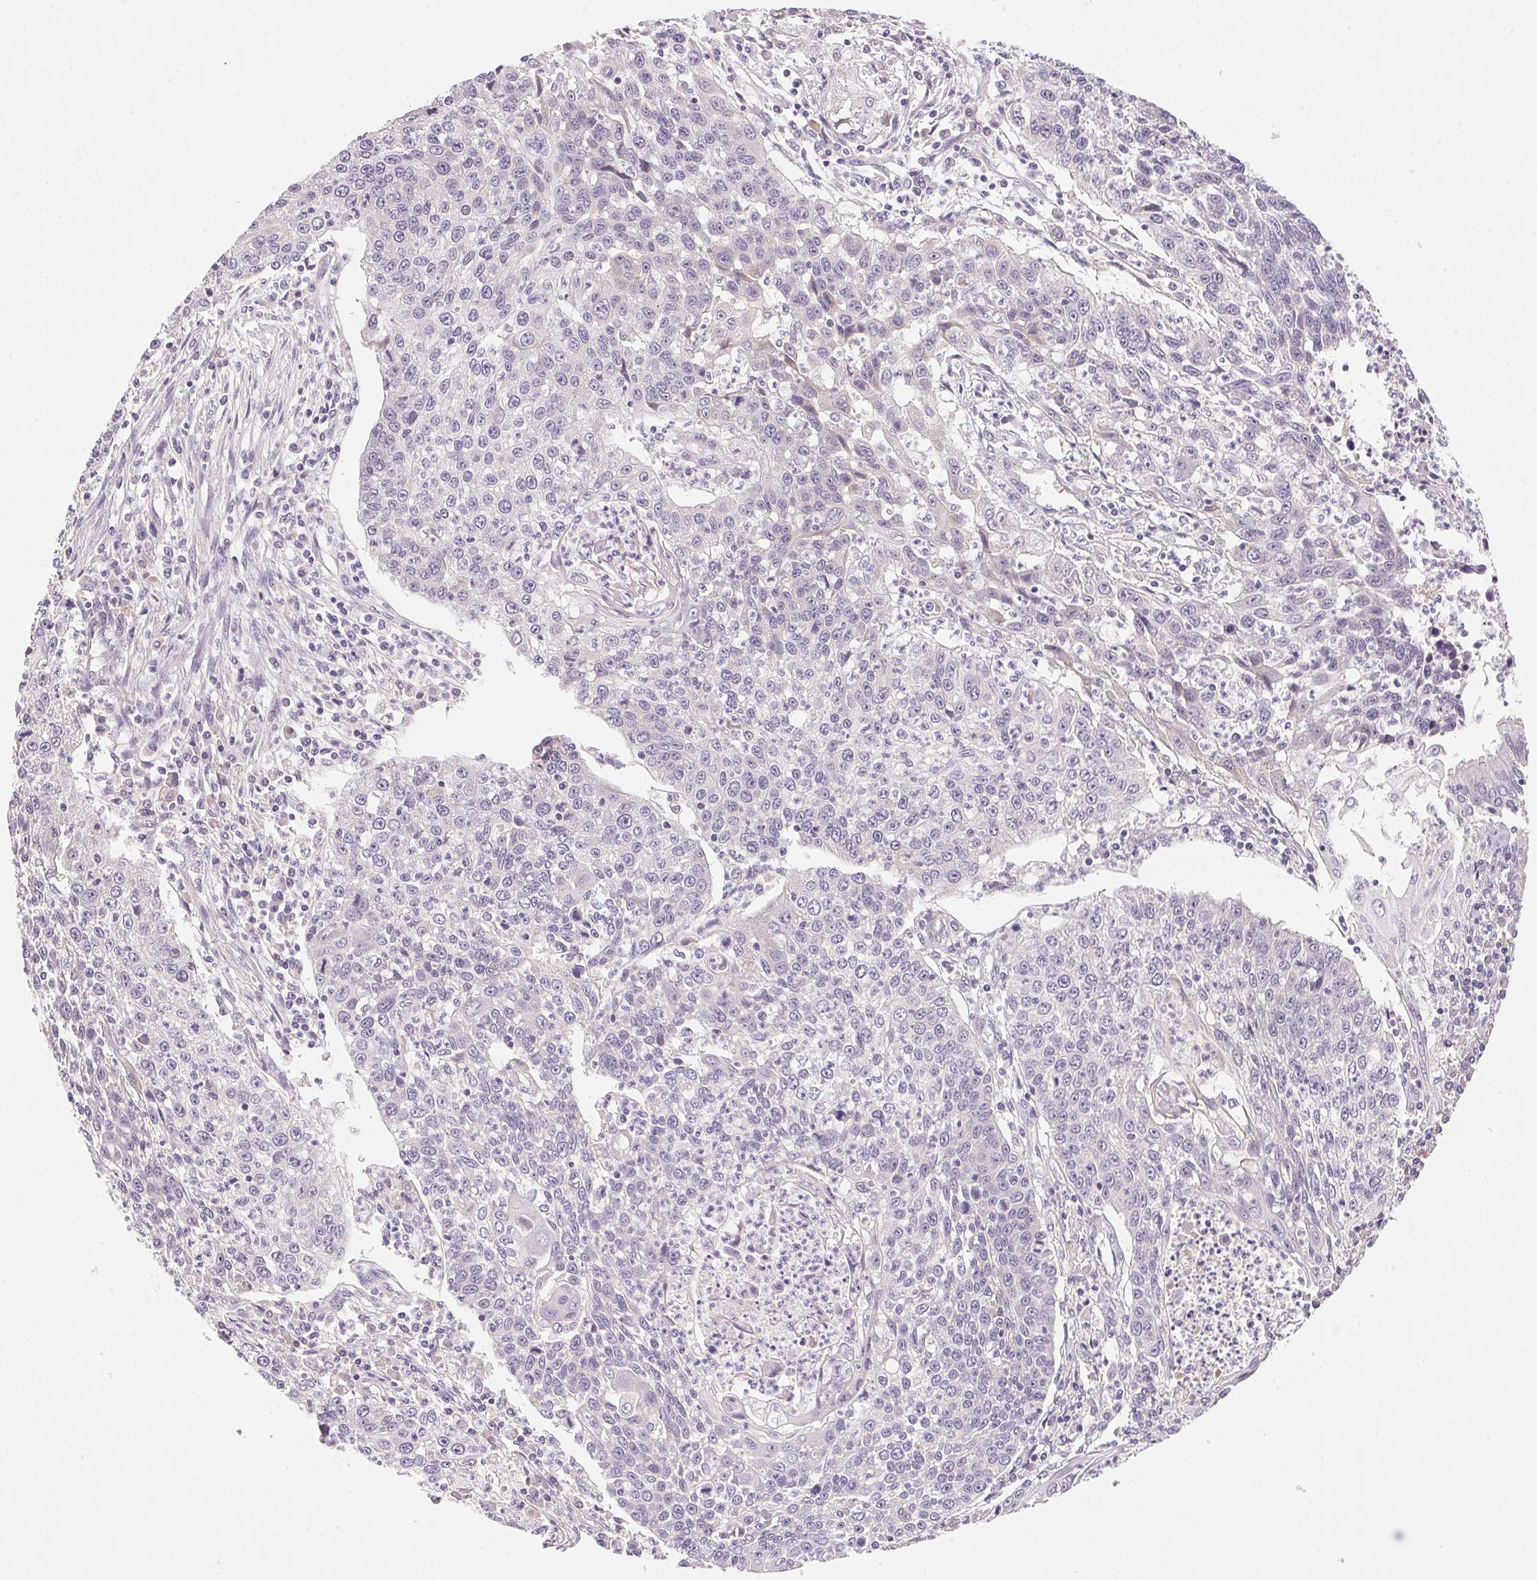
{"staining": {"intensity": "negative", "quantity": "none", "location": "none"}, "tissue": "lung cancer", "cell_type": "Tumor cells", "image_type": "cancer", "snomed": [{"axis": "morphology", "description": "Squamous cell carcinoma, NOS"}, {"axis": "morphology", "description": "Squamous cell carcinoma, metastatic, NOS"}, {"axis": "topography", "description": "Lung"}, {"axis": "topography", "description": "Pleura, NOS"}], "caption": "DAB (3,3'-diaminobenzidine) immunohistochemical staining of human lung cancer demonstrates no significant expression in tumor cells.", "gene": "MCOLN3", "patient": {"sex": "male", "age": 72}}